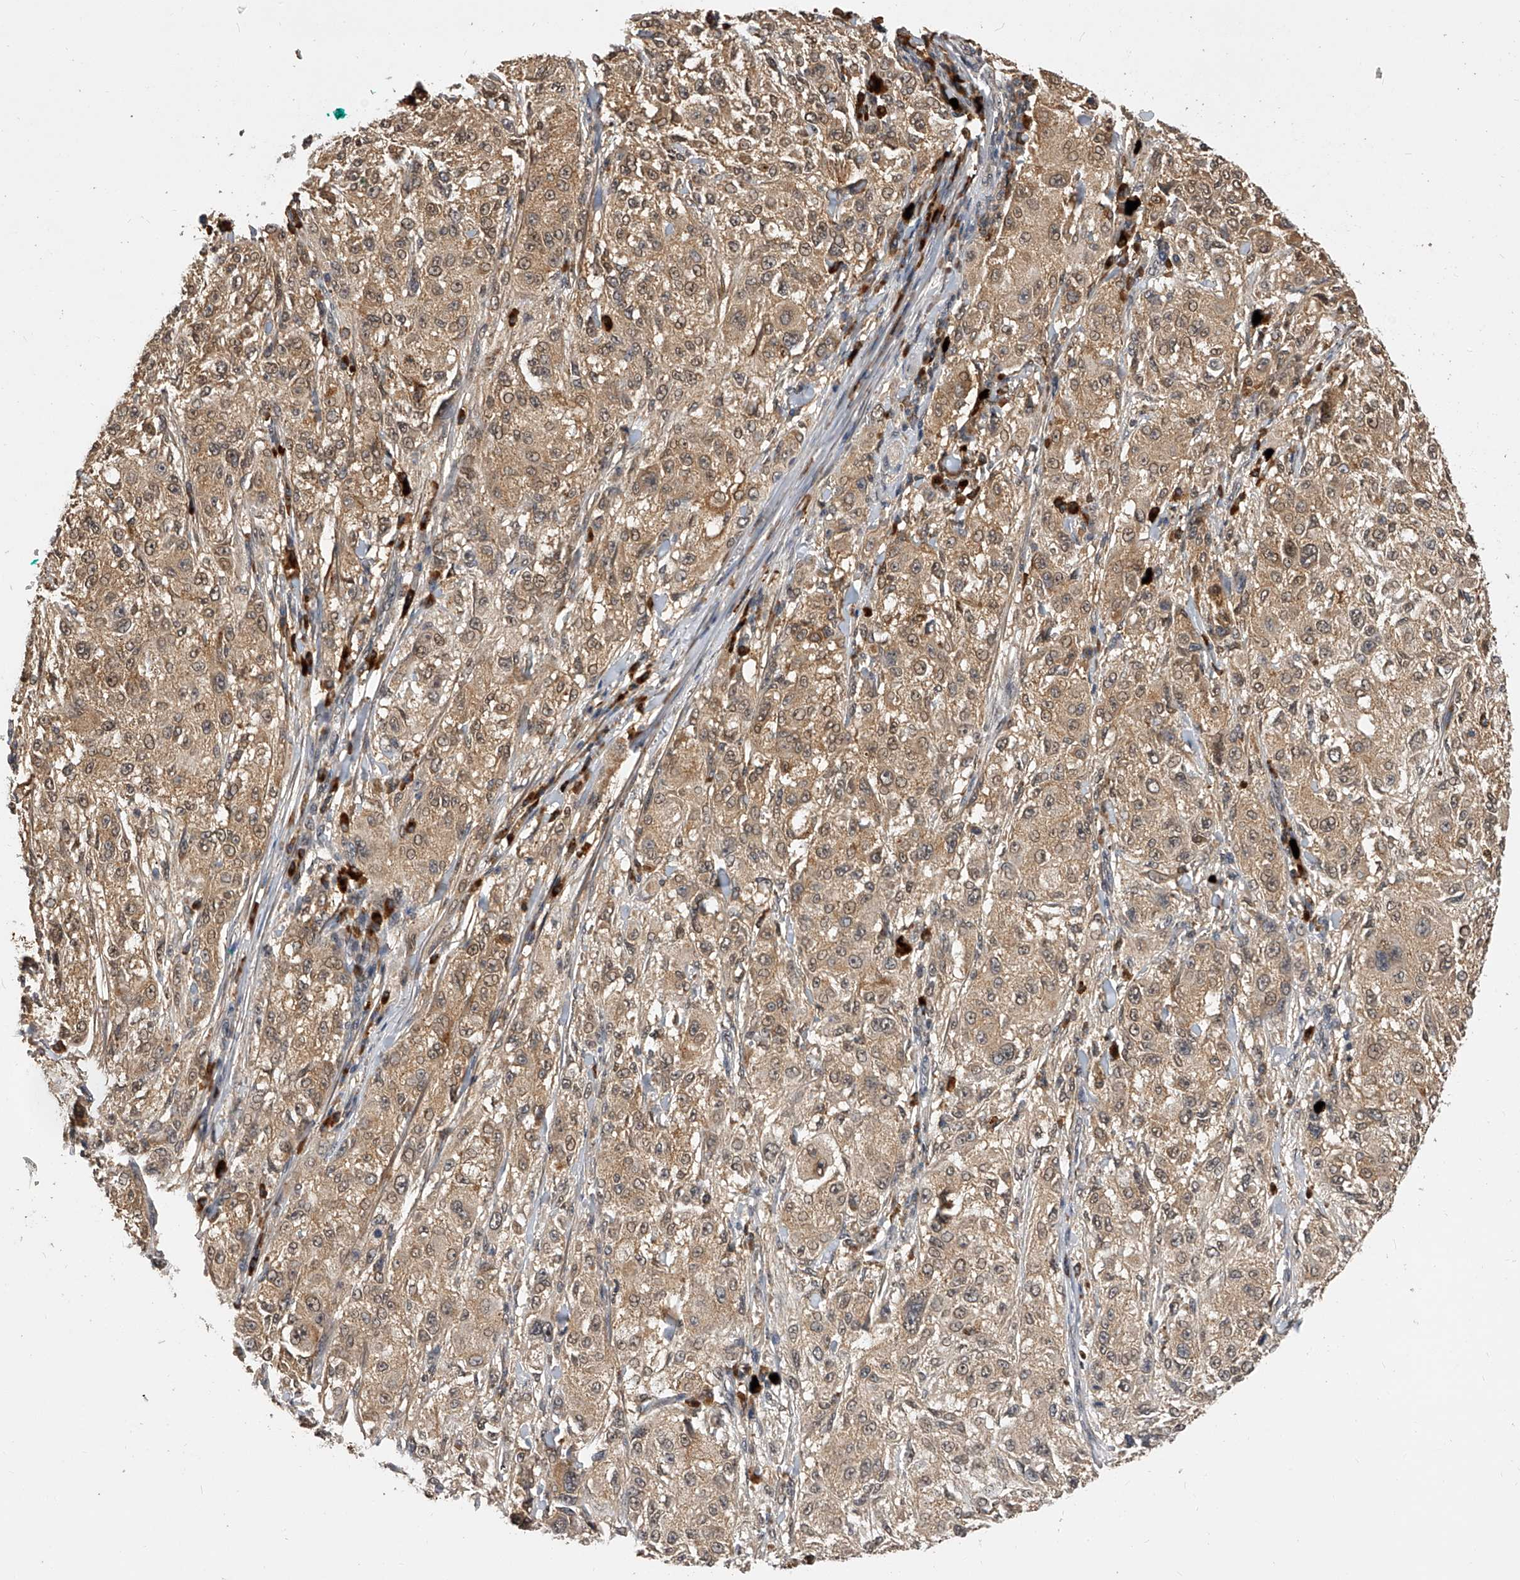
{"staining": {"intensity": "weak", "quantity": ">75%", "location": "cytoplasmic/membranous"}, "tissue": "melanoma", "cell_type": "Tumor cells", "image_type": "cancer", "snomed": [{"axis": "morphology", "description": "Necrosis, NOS"}, {"axis": "morphology", "description": "Malignant melanoma, NOS"}, {"axis": "topography", "description": "Skin"}], "caption": "Brown immunohistochemical staining in human malignant melanoma reveals weak cytoplasmic/membranous expression in approximately >75% of tumor cells. Nuclei are stained in blue.", "gene": "CFAP410", "patient": {"sex": "female", "age": 87}}